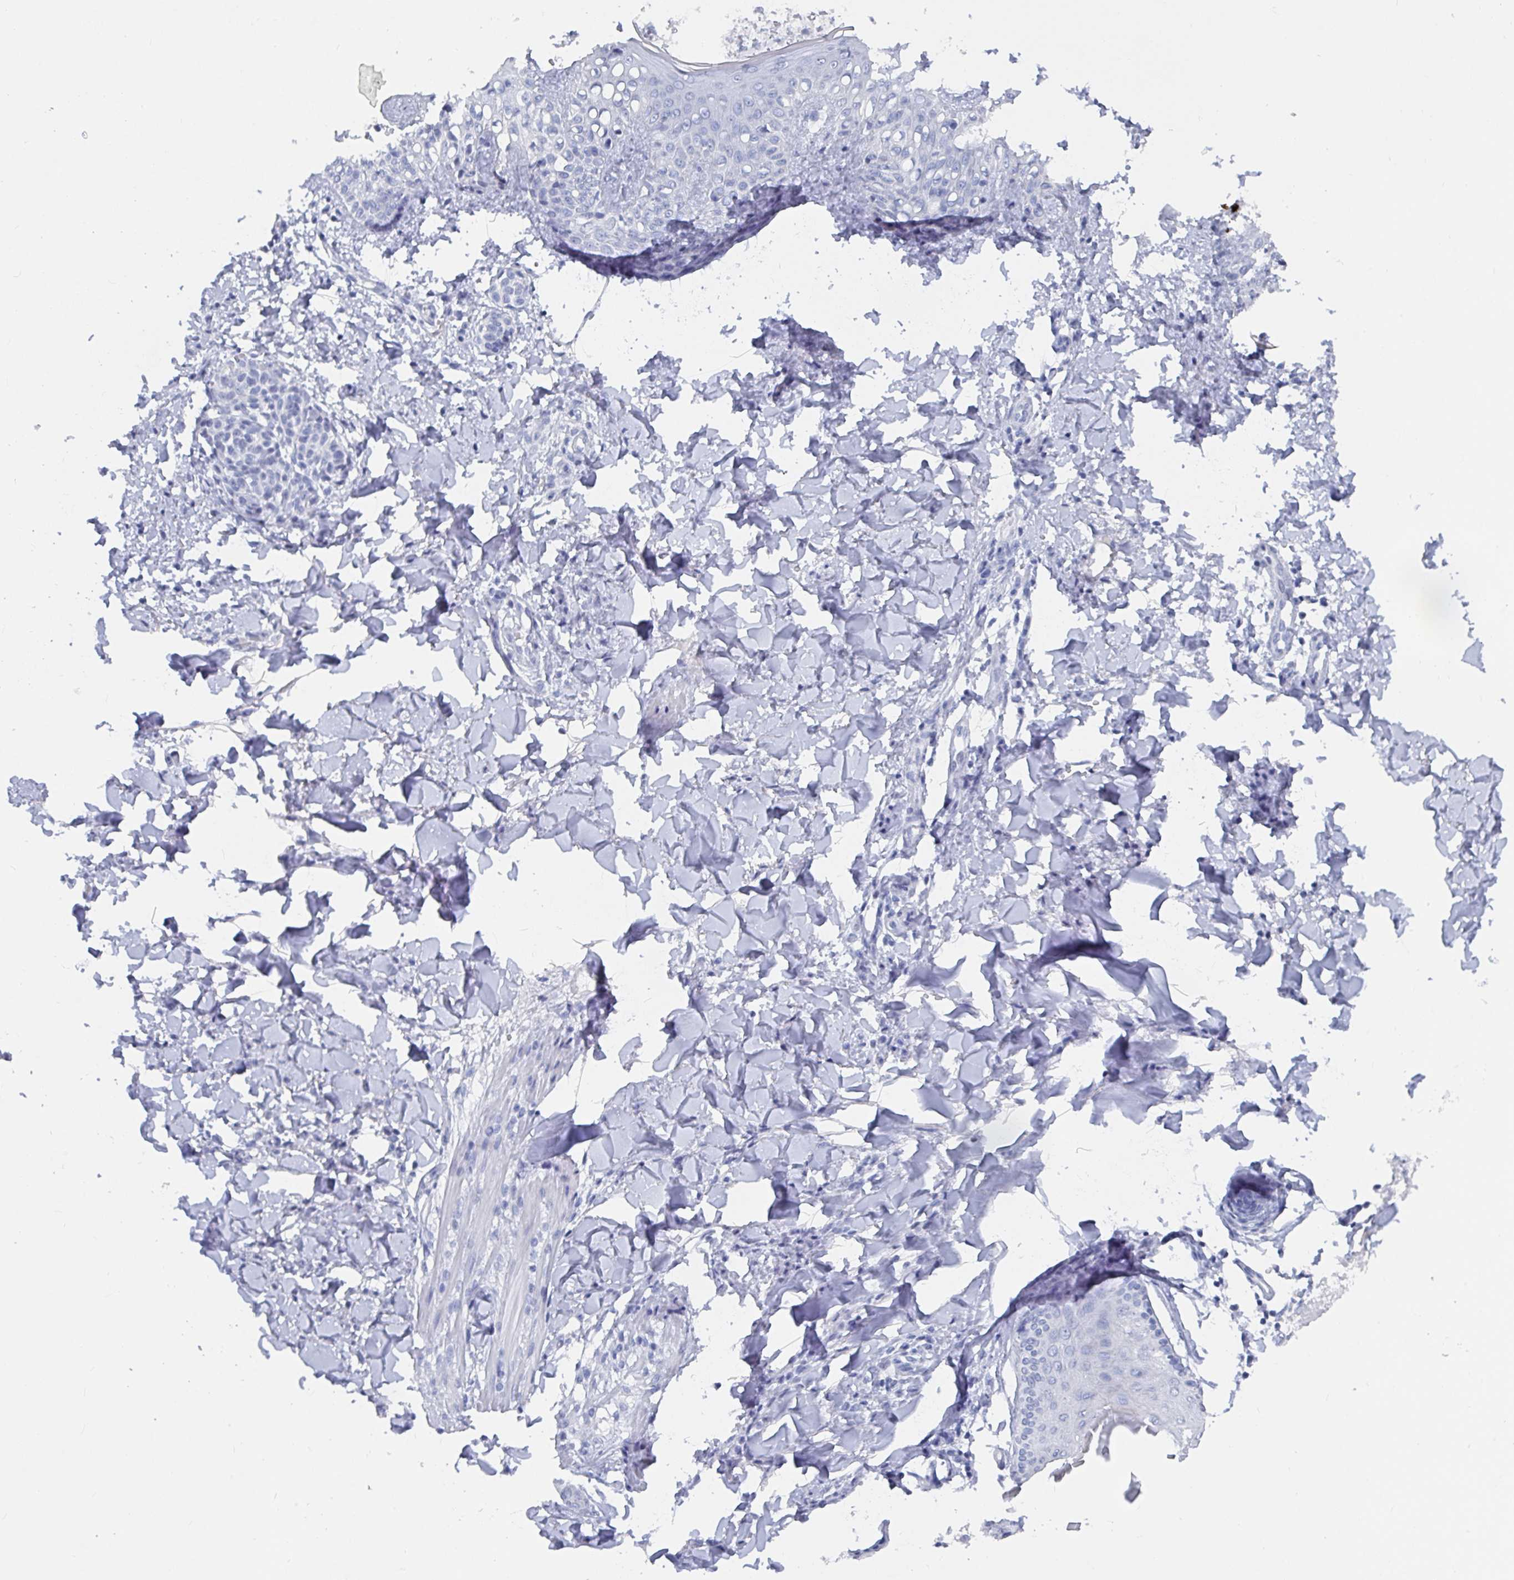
{"staining": {"intensity": "negative", "quantity": "none", "location": "none"}, "tissue": "skin", "cell_type": "Fibroblasts", "image_type": "normal", "snomed": [{"axis": "morphology", "description": "Normal tissue, NOS"}, {"axis": "topography", "description": "Skin"}], "caption": "This is a photomicrograph of immunohistochemistry (IHC) staining of normal skin, which shows no staining in fibroblasts.", "gene": "CAMKV", "patient": {"sex": "male", "age": 16}}